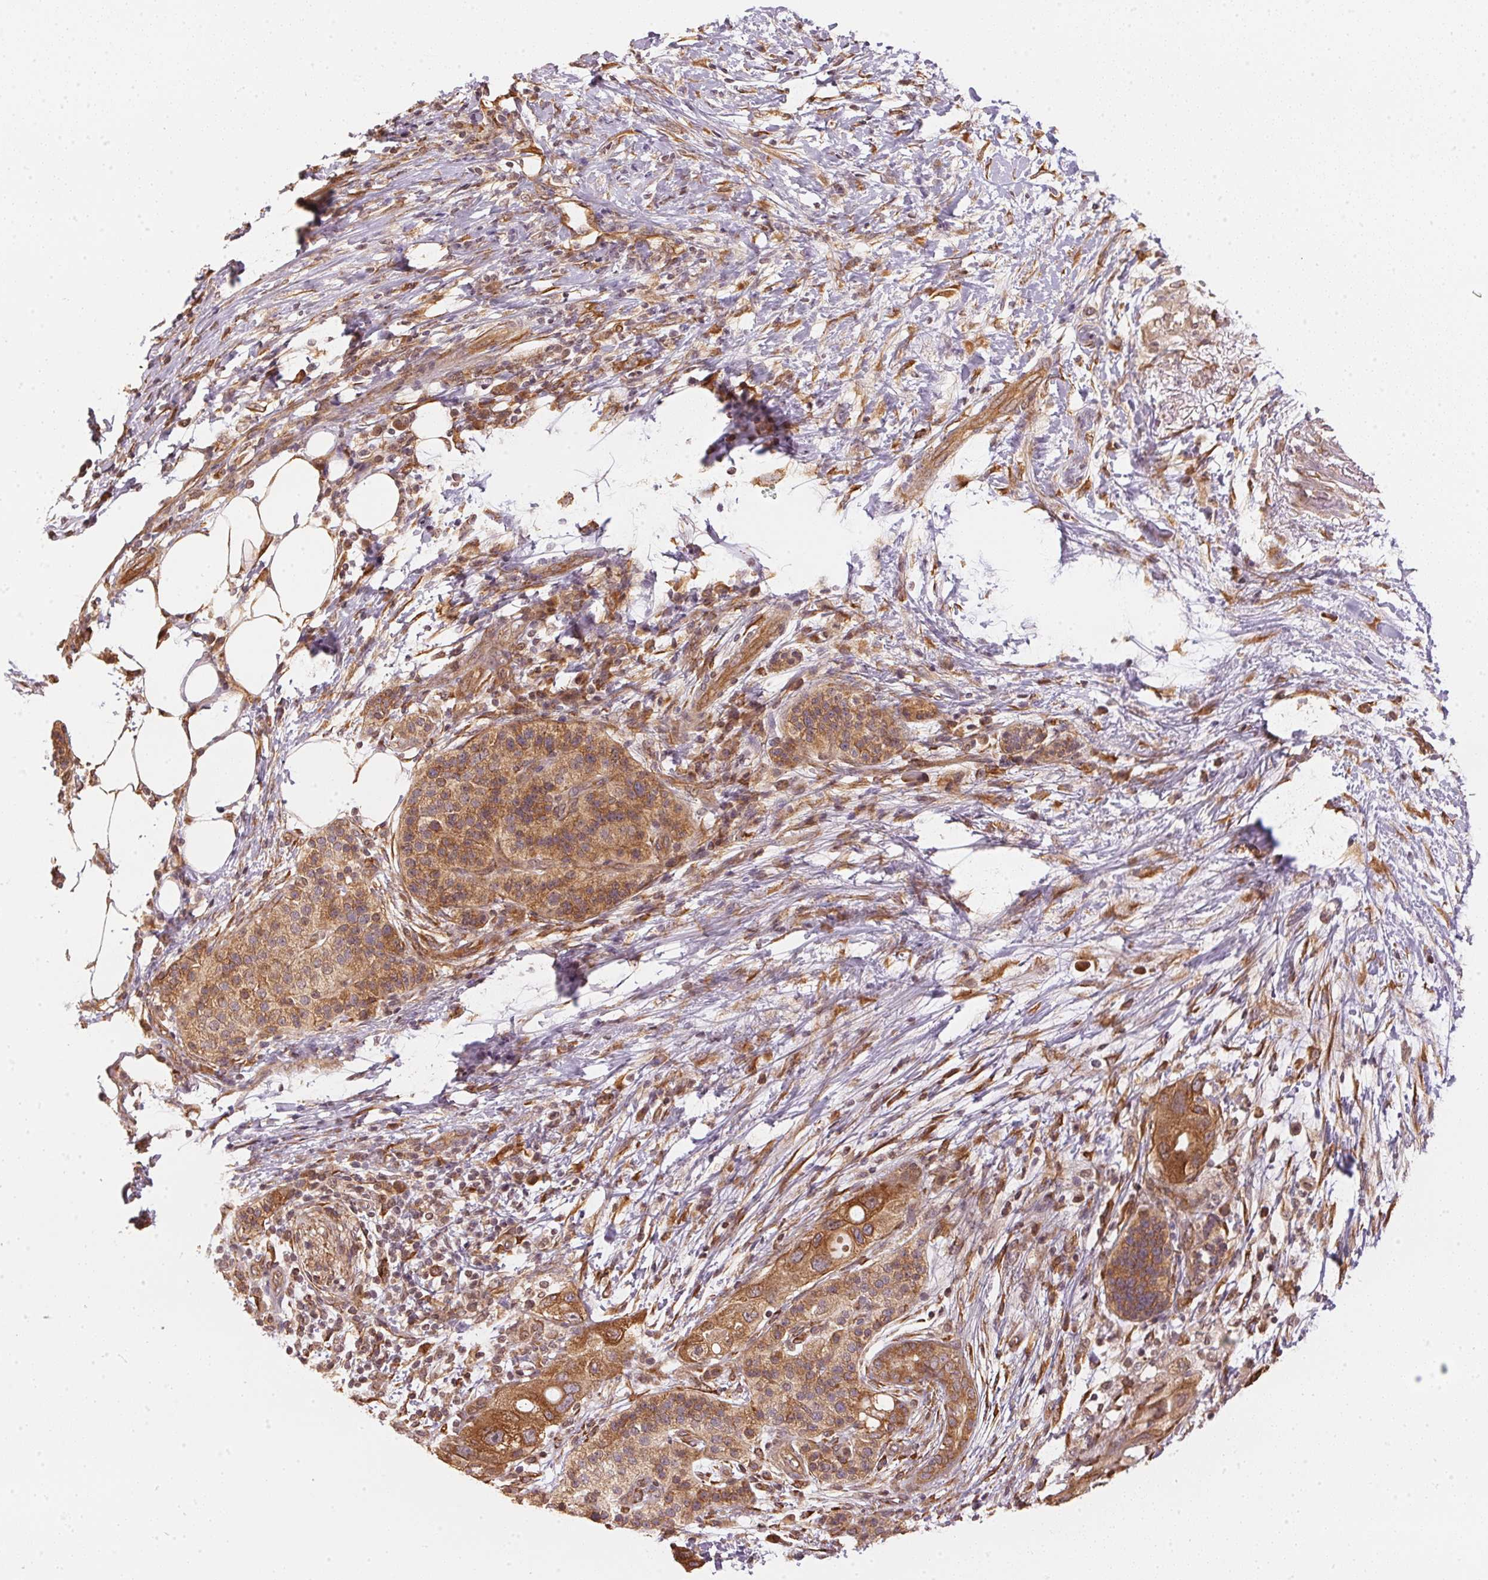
{"staining": {"intensity": "moderate", "quantity": ">75%", "location": "cytoplasmic/membranous"}, "tissue": "pancreatic cancer", "cell_type": "Tumor cells", "image_type": "cancer", "snomed": [{"axis": "morphology", "description": "Adenocarcinoma, NOS"}, {"axis": "topography", "description": "Pancreas"}], "caption": "Moderate cytoplasmic/membranous positivity for a protein is identified in approximately >75% of tumor cells of pancreatic cancer using IHC.", "gene": "STRN4", "patient": {"sex": "female", "age": 72}}